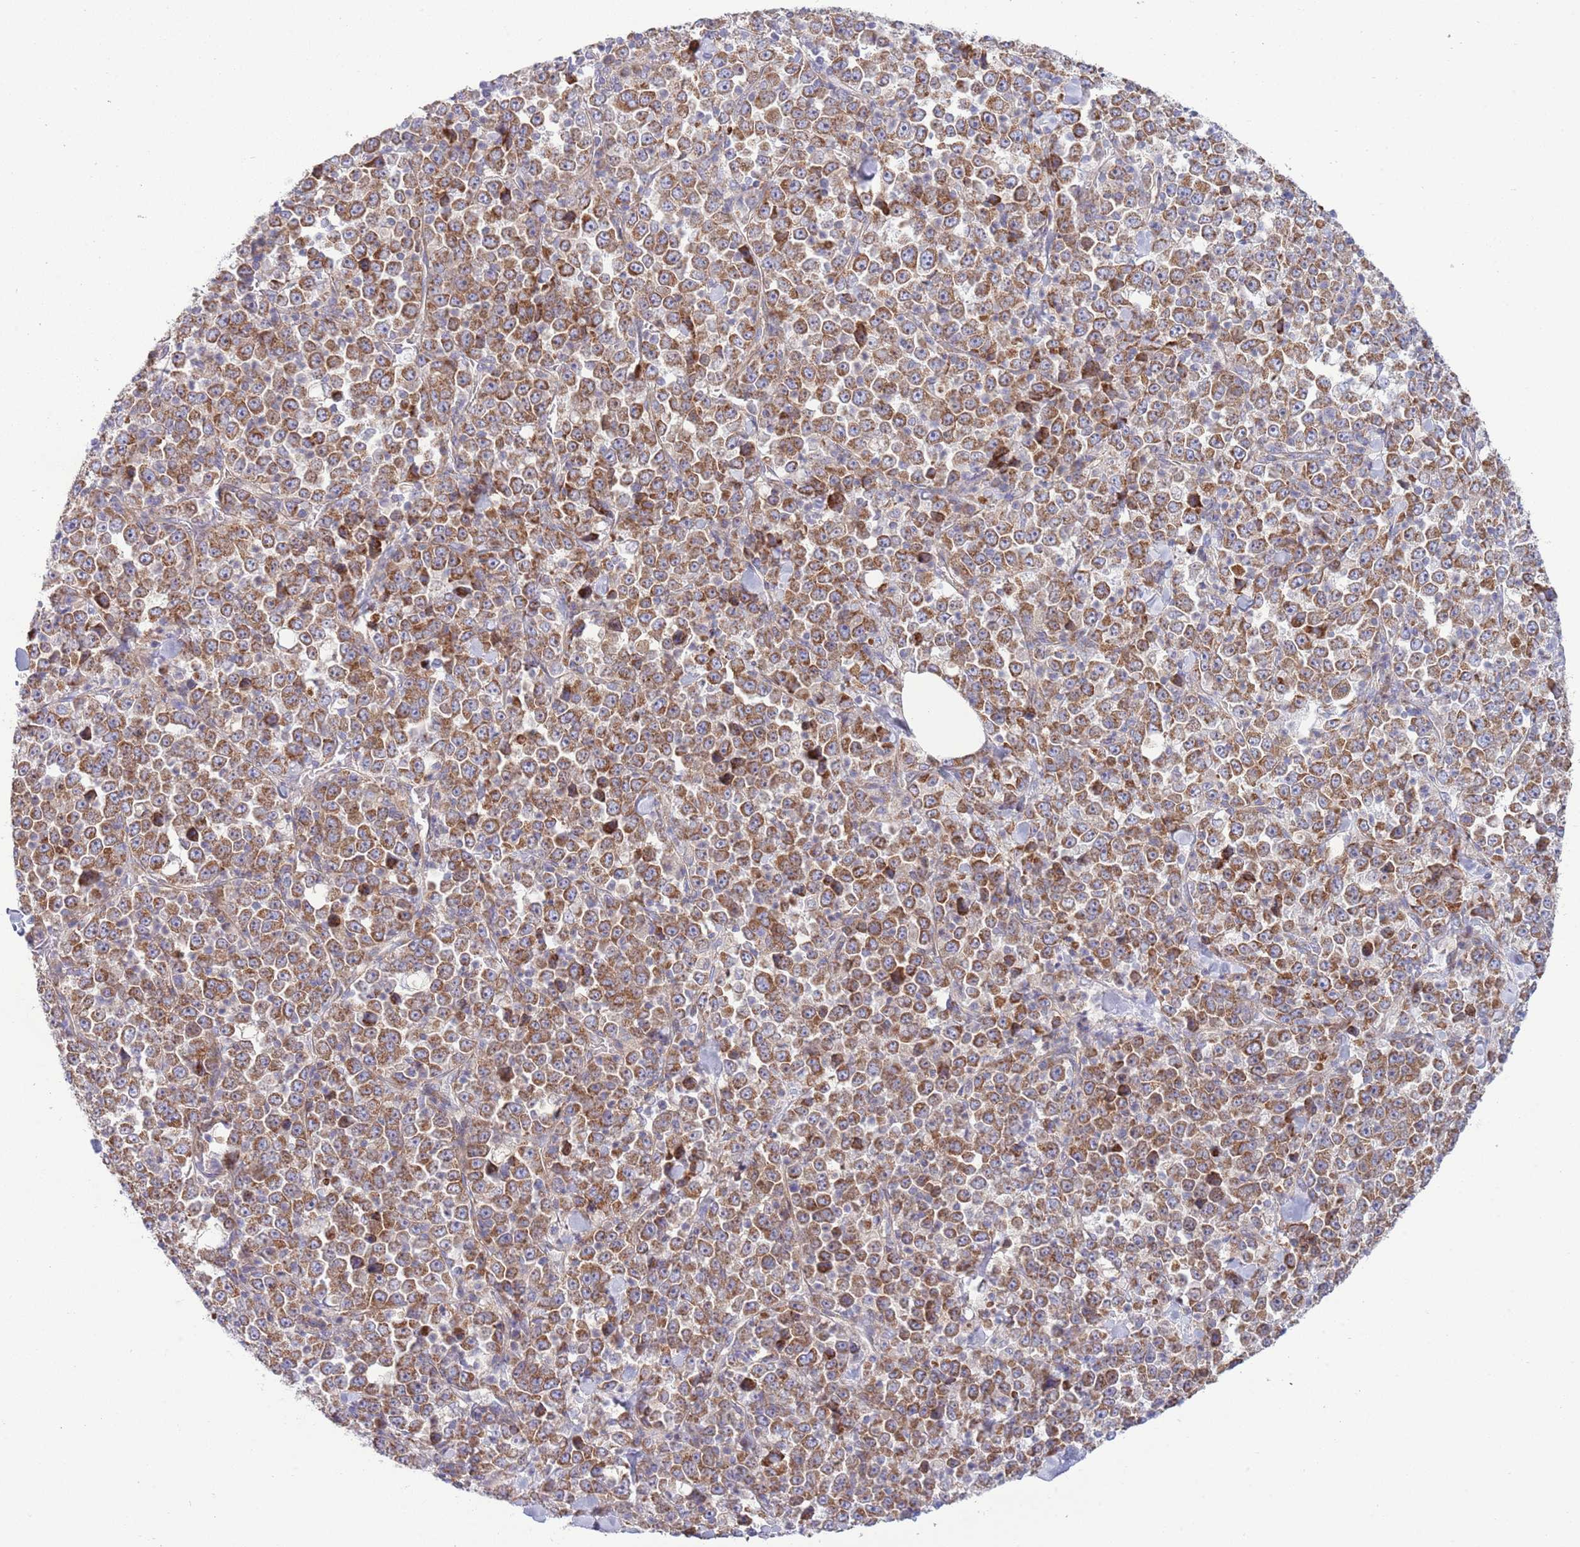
{"staining": {"intensity": "strong", "quantity": ">75%", "location": "cytoplasmic/membranous"}, "tissue": "stomach cancer", "cell_type": "Tumor cells", "image_type": "cancer", "snomed": [{"axis": "morphology", "description": "Normal tissue, NOS"}, {"axis": "morphology", "description": "Adenocarcinoma, NOS"}, {"axis": "topography", "description": "Stomach, upper"}, {"axis": "topography", "description": "Stomach"}], "caption": "Adenocarcinoma (stomach) was stained to show a protein in brown. There is high levels of strong cytoplasmic/membranous staining in about >75% of tumor cells.", "gene": "TOMM5", "patient": {"sex": "male", "age": 59}}